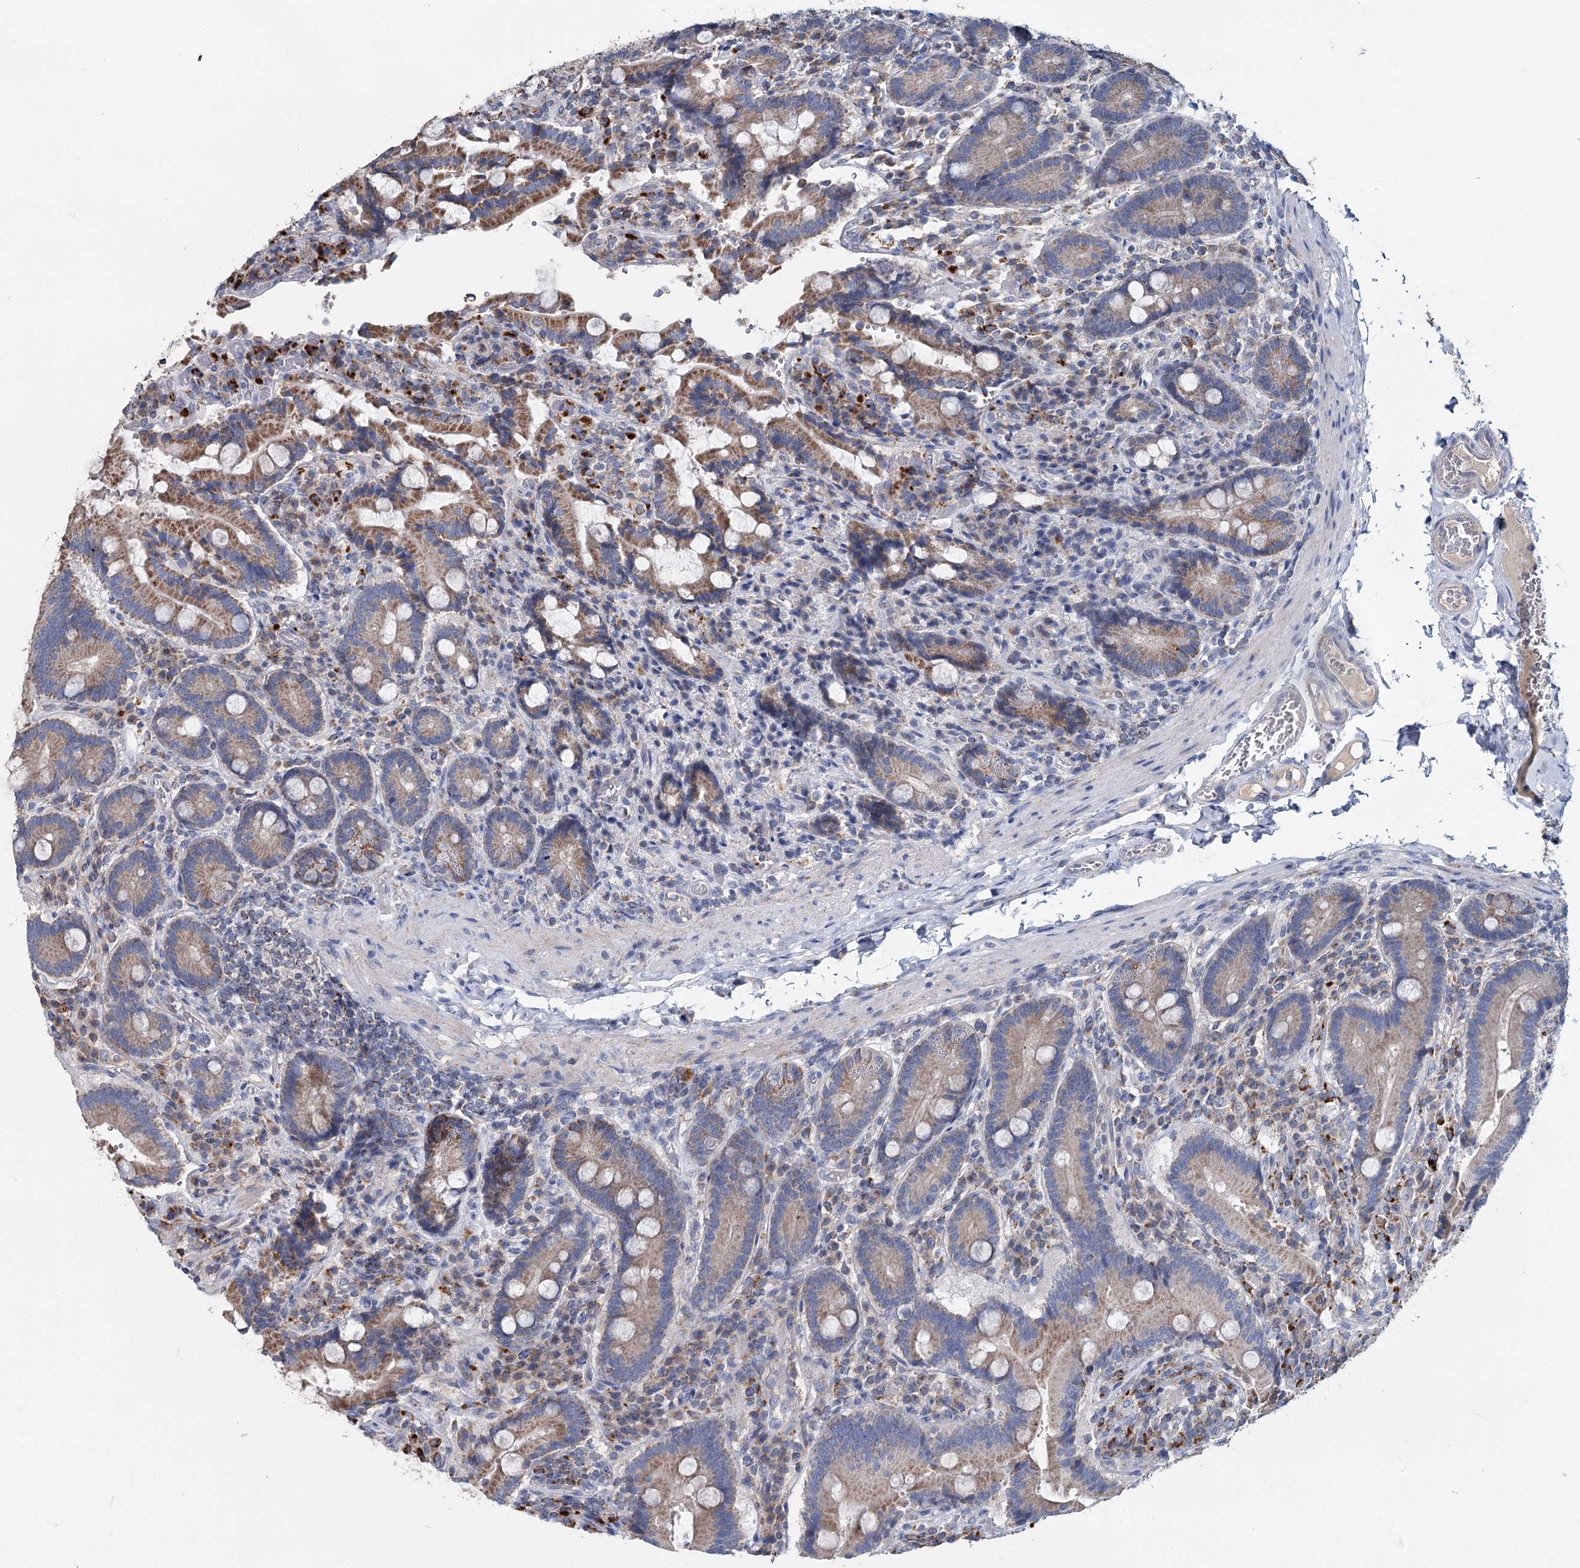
{"staining": {"intensity": "moderate", "quantity": "25%-75%", "location": "cytoplasmic/membranous"}, "tissue": "duodenum", "cell_type": "Glandular cells", "image_type": "normal", "snomed": [{"axis": "morphology", "description": "Normal tissue, NOS"}, {"axis": "topography", "description": "Duodenum"}], "caption": "Immunohistochemistry image of unremarkable human duodenum stained for a protein (brown), which demonstrates medium levels of moderate cytoplasmic/membranous positivity in about 25%-75% of glandular cells.", "gene": "ANKRD16", "patient": {"sex": "female", "age": 62}}